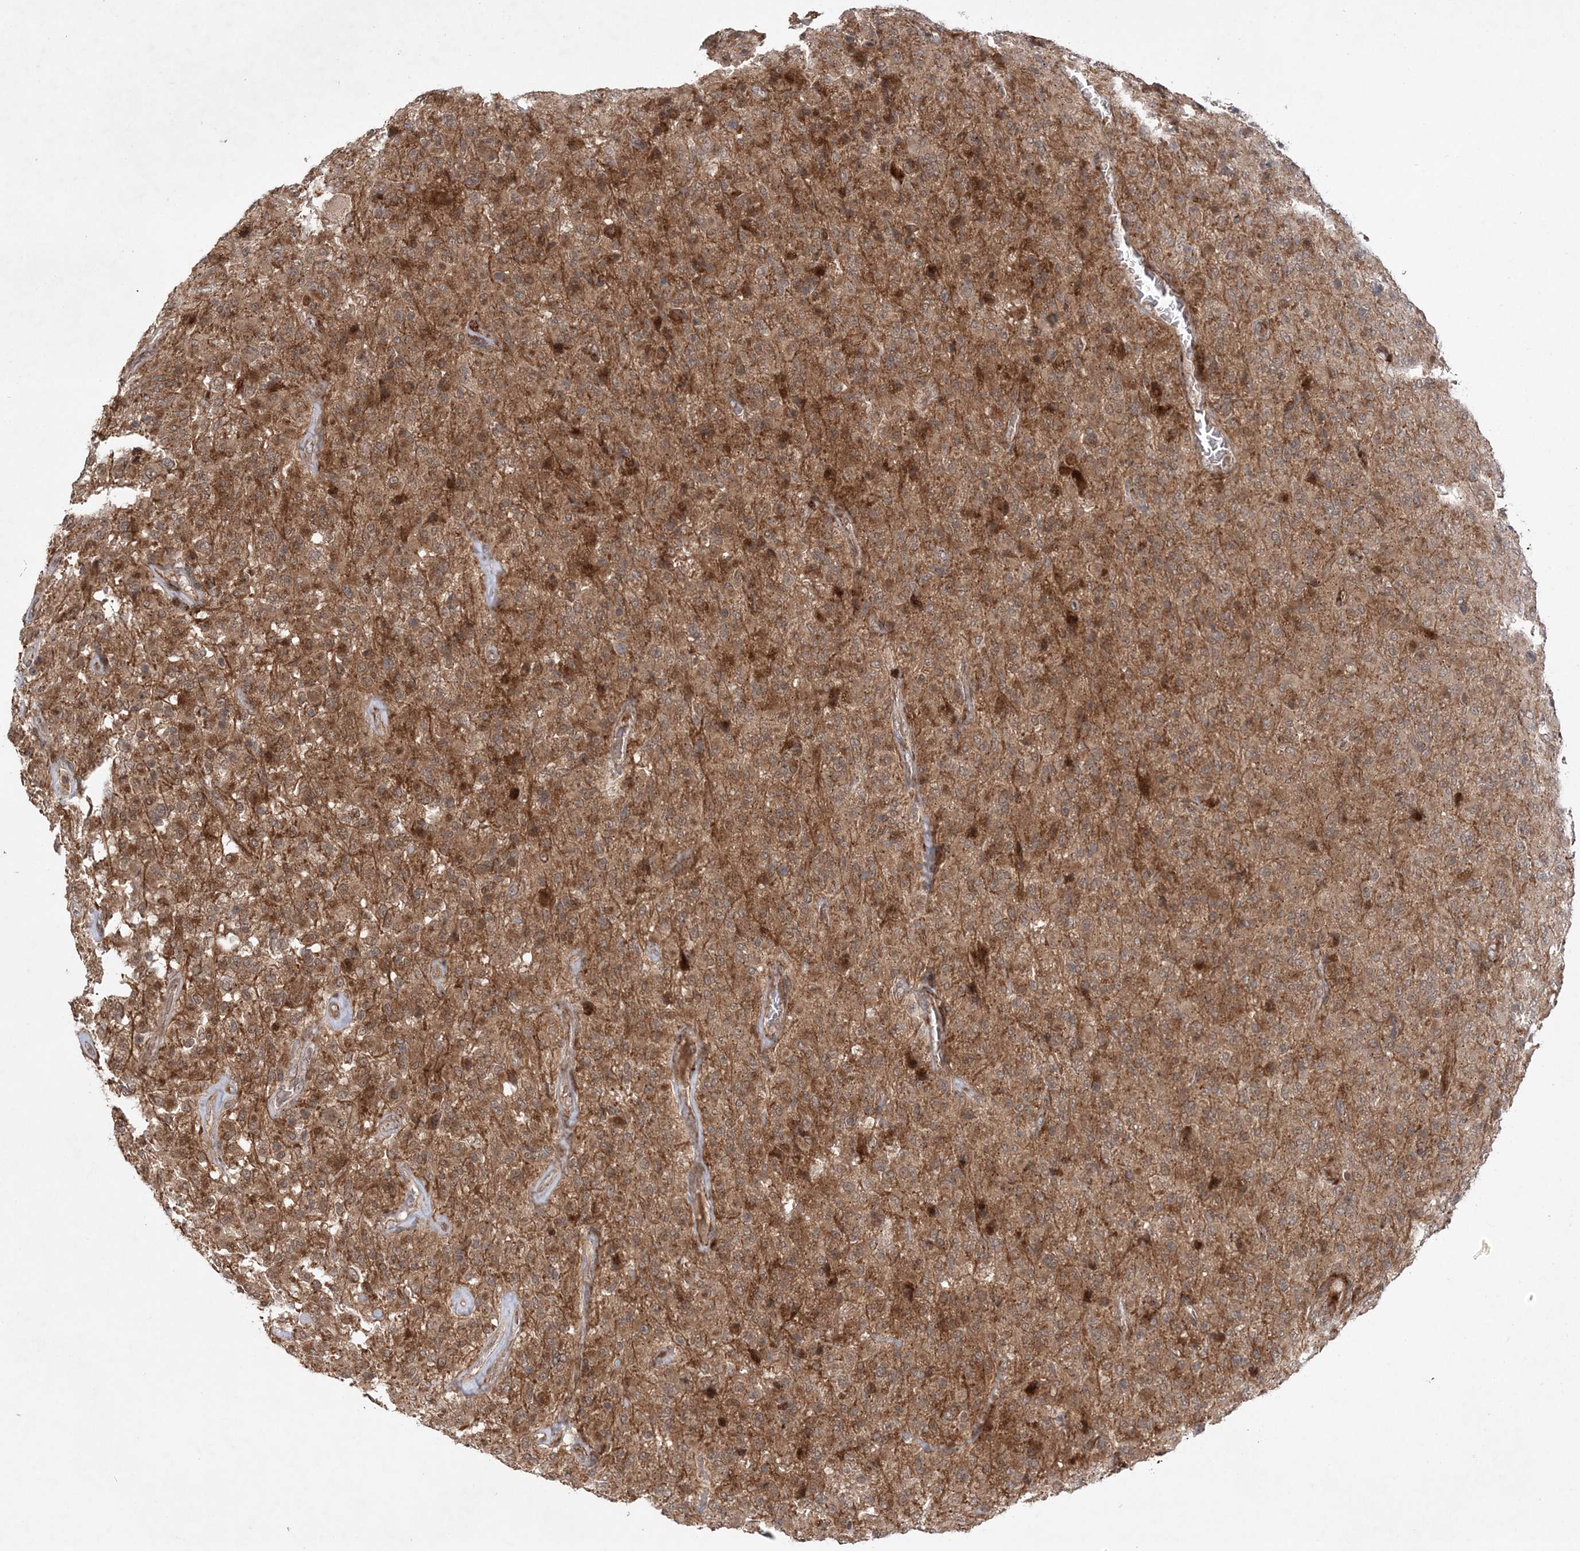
{"staining": {"intensity": "moderate", "quantity": ">75%", "location": "cytoplasmic/membranous"}, "tissue": "glioma", "cell_type": "Tumor cells", "image_type": "cancer", "snomed": [{"axis": "morphology", "description": "Glioma, malignant, High grade"}, {"axis": "topography", "description": "Brain"}], "caption": "Approximately >75% of tumor cells in human high-grade glioma (malignant) demonstrate moderate cytoplasmic/membranous protein positivity as visualized by brown immunohistochemical staining.", "gene": "UBTD2", "patient": {"sex": "female", "age": 57}}